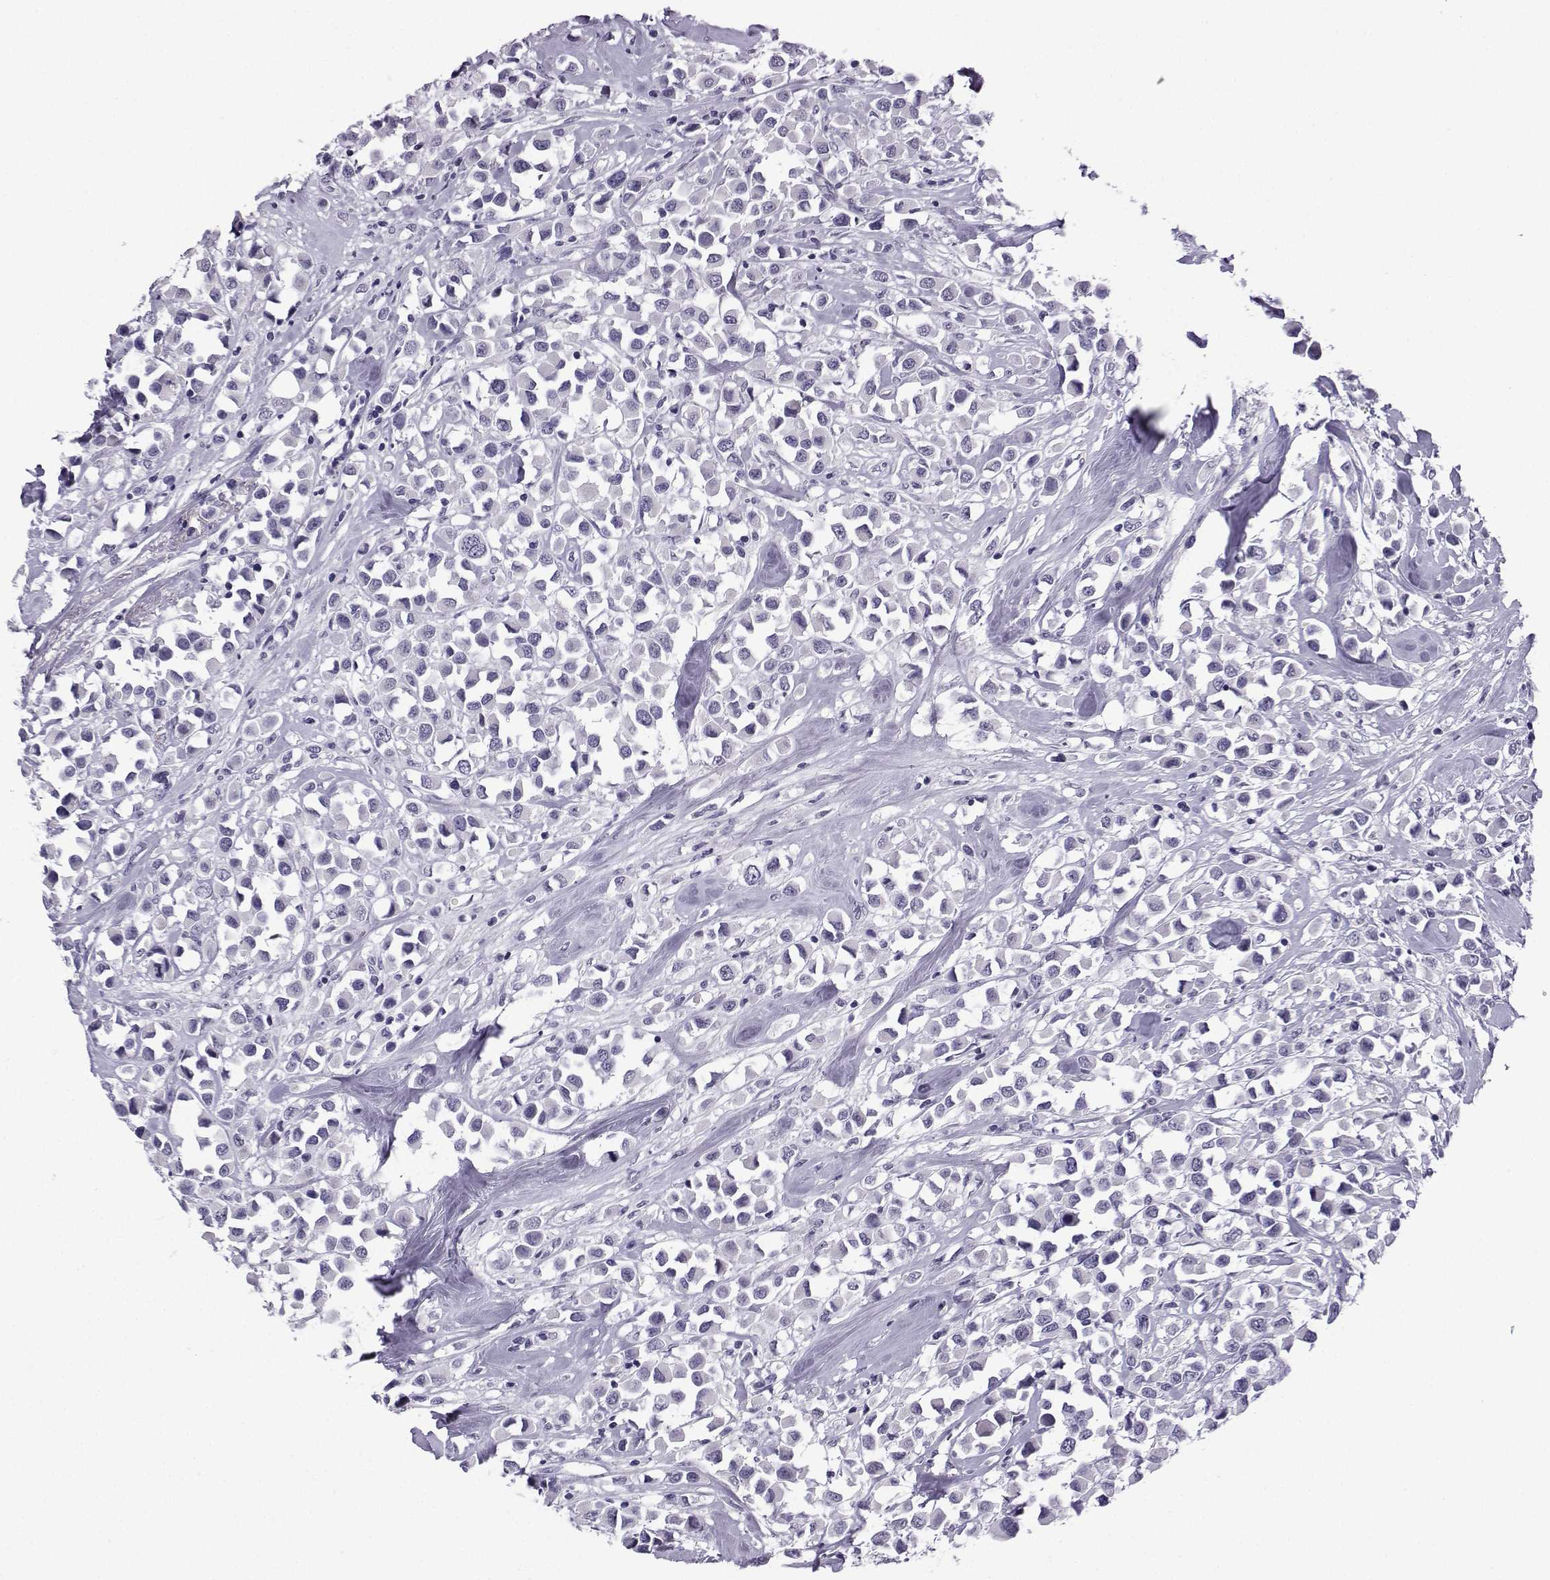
{"staining": {"intensity": "negative", "quantity": "none", "location": "none"}, "tissue": "breast cancer", "cell_type": "Tumor cells", "image_type": "cancer", "snomed": [{"axis": "morphology", "description": "Duct carcinoma"}, {"axis": "topography", "description": "Breast"}], "caption": "IHC image of breast cancer (intraductal carcinoma) stained for a protein (brown), which displays no positivity in tumor cells.", "gene": "MRGBP", "patient": {"sex": "female", "age": 61}}